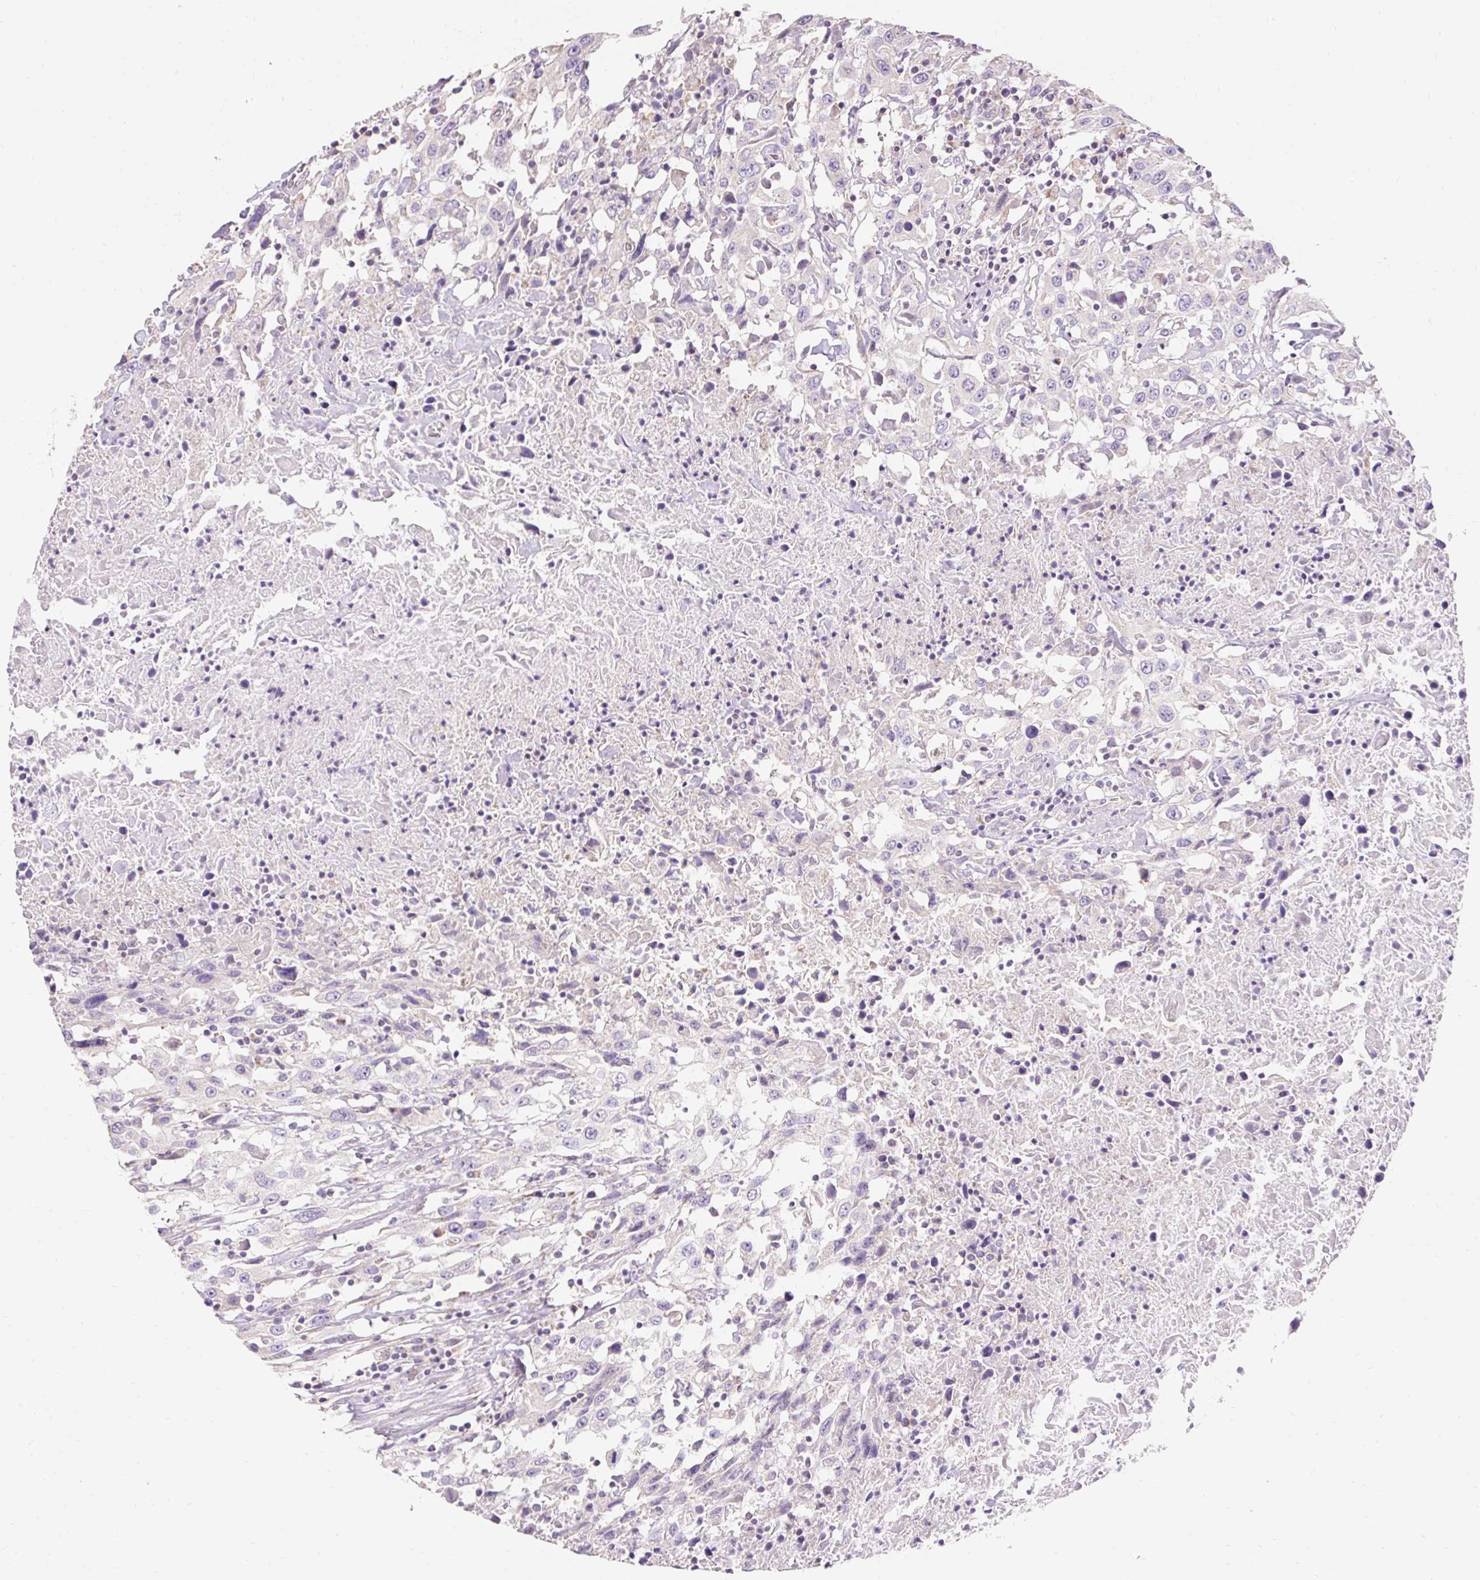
{"staining": {"intensity": "negative", "quantity": "none", "location": "none"}, "tissue": "urothelial cancer", "cell_type": "Tumor cells", "image_type": "cancer", "snomed": [{"axis": "morphology", "description": "Urothelial carcinoma, High grade"}, {"axis": "topography", "description": "Urinary bladder"}], "caption": "High-grade urothelial carcinoma was stained to show a protein in brown. There is no significant staining in tumor cells.", "gene": "PMAIP1", "patient": {"sex": "male", "age": 61}}